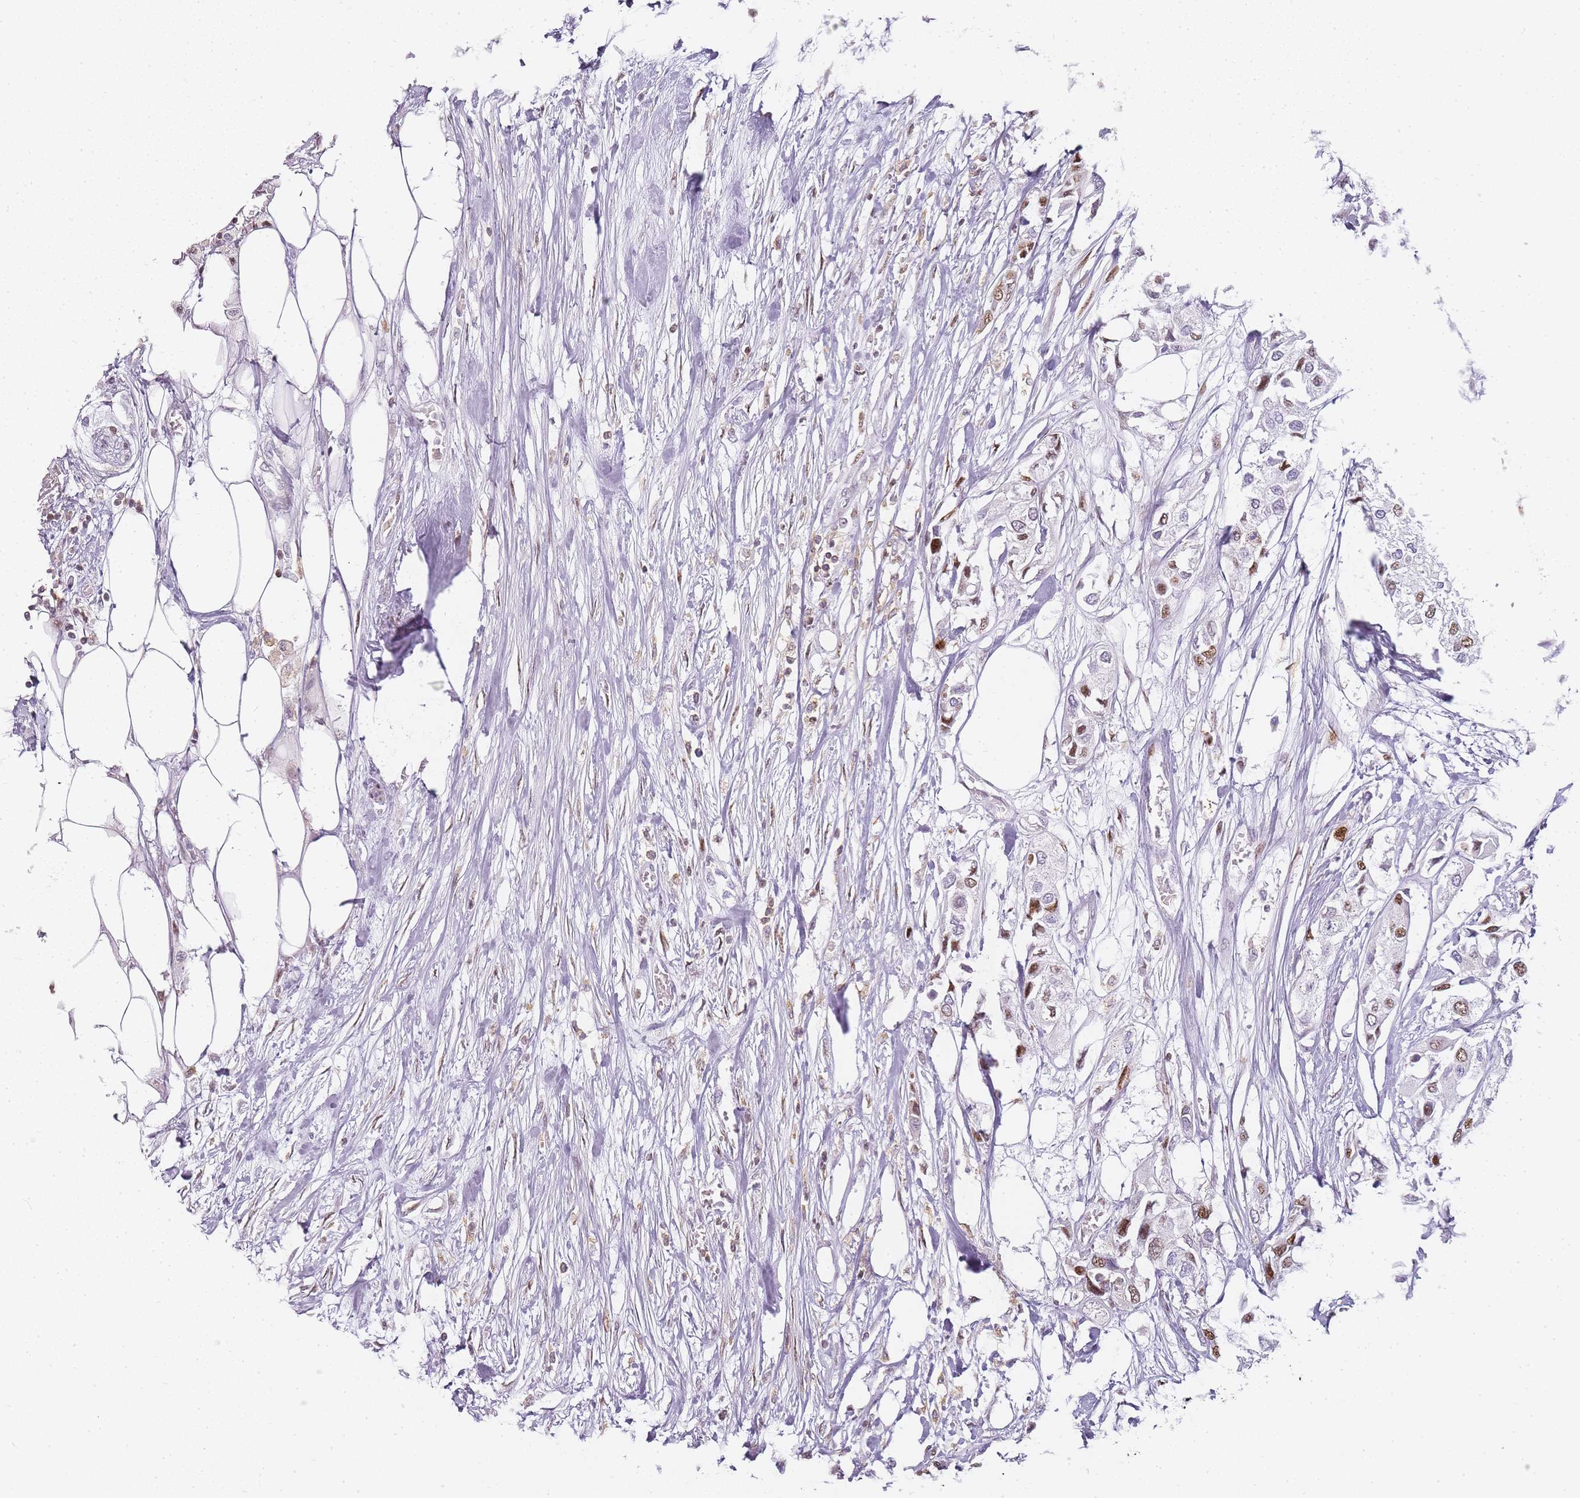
{"staining": {"intensity": "moderate", "quantity": "<25%", "location": "nuclear"}, "tissue": "urothelial cancer", "cell_type": "Tumor cells", "image_type": "cancer", "snomed": [{"axis": "morphology", "description": "Urothelial carcinoma, High grade"}, {"axis": "topography", "description": "Urinary bladder"}], "caption": "Moderate nuclear protein expression is appreciated in about <25% of tumor cells in urothelial cancer.", "gene": "JAKMIP1", "patient": {"sex": "male", "age": 64}}